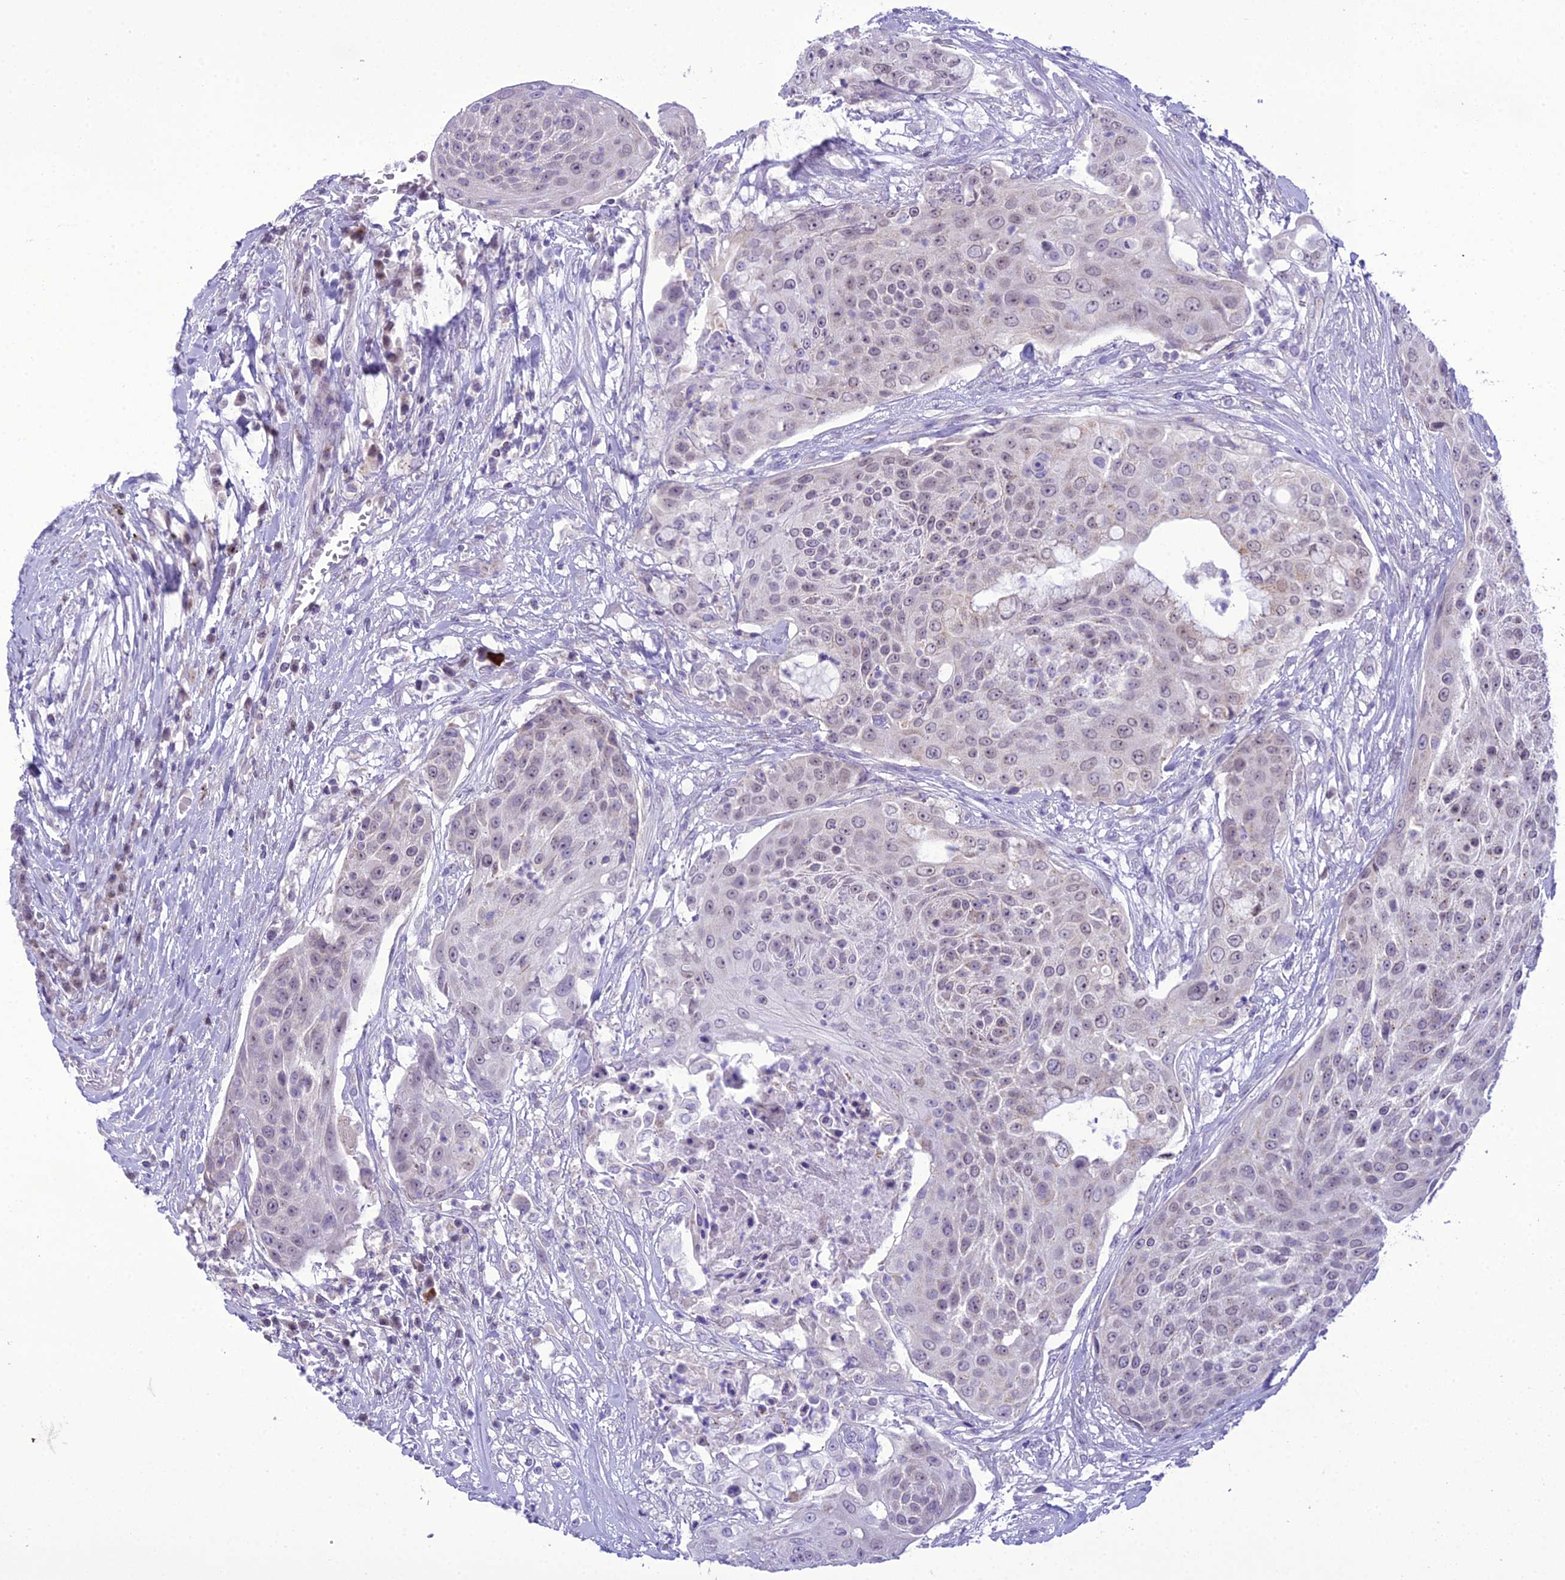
{"staining": {"intensity": "weak", "quantity": "25%-75%", "location": "nuclear"}, "tissue": "urothelial cancer", "cell_type": "Tumor cells", "image_type": "cancer", "snomed": [{"axis": "morphology", "description": "Urothelial carcinoma, High grade"}, {"axis": "topography", "description": "Urinary bladder"}], "caption": "Urothelial carcinoma (high-grade) tissue reveals weak nuclear staining in about 25%-75% of tumor cells", "gene": "B9D2", "patient": {"sex": "female", "age": 63}}